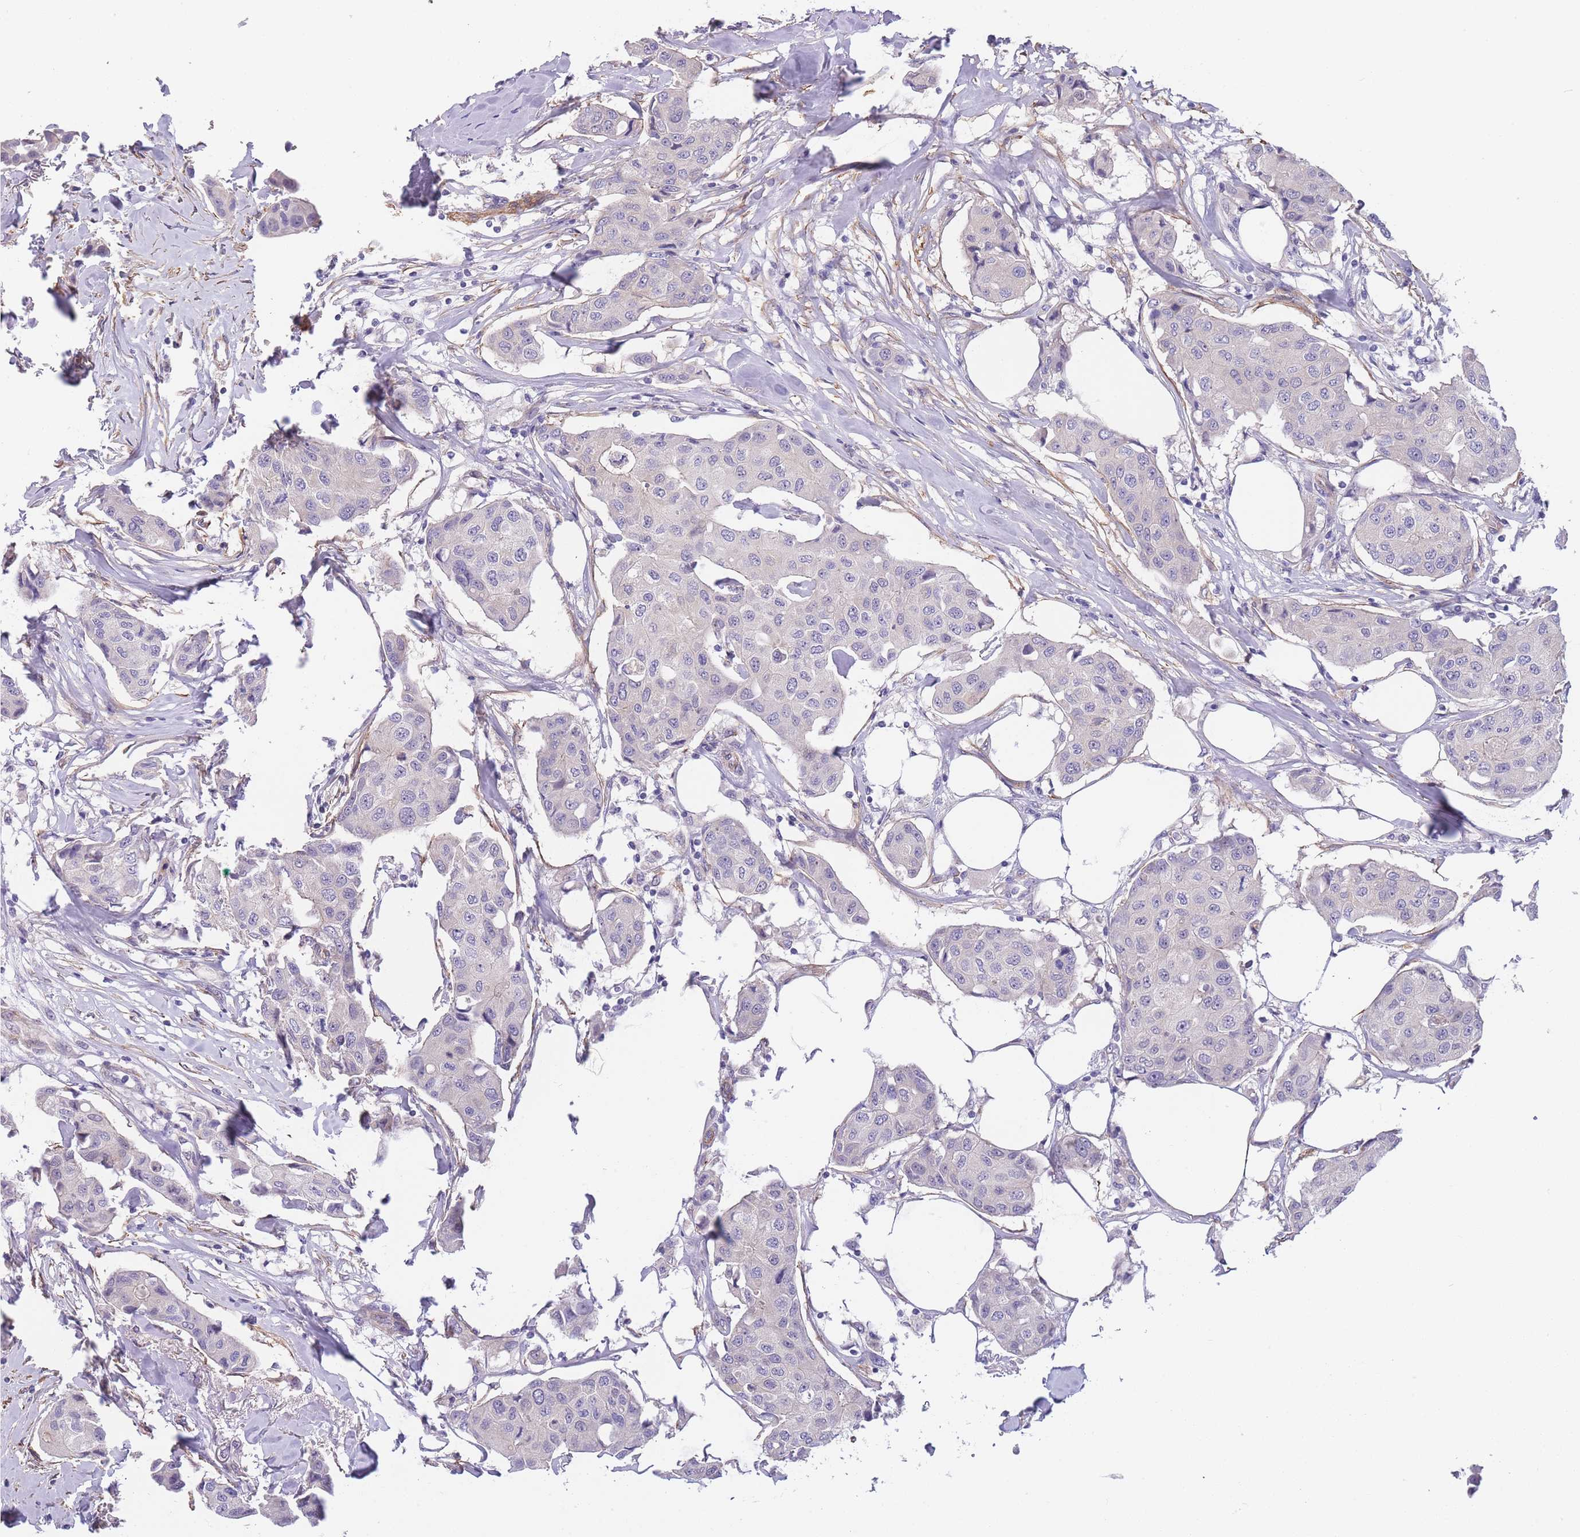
{"staining": {"intensity": "negative", "quantity": "none", "location": "none"}, "tissue": "breast cancer", "cell_type": "Tumor cells", "image_type": "cancer", "snomed": [{"axis": "morphology", "description": "Duct carcinoma"}, {"axis": "topography", "description": "Breast"}], "caption": "An image of breast cancer (intraductal carcinoma) stained for a protein reveals no brown staining in tumor cells.", "gene": "FAM124A", "patient": {"sex": "female", "age": 80}}